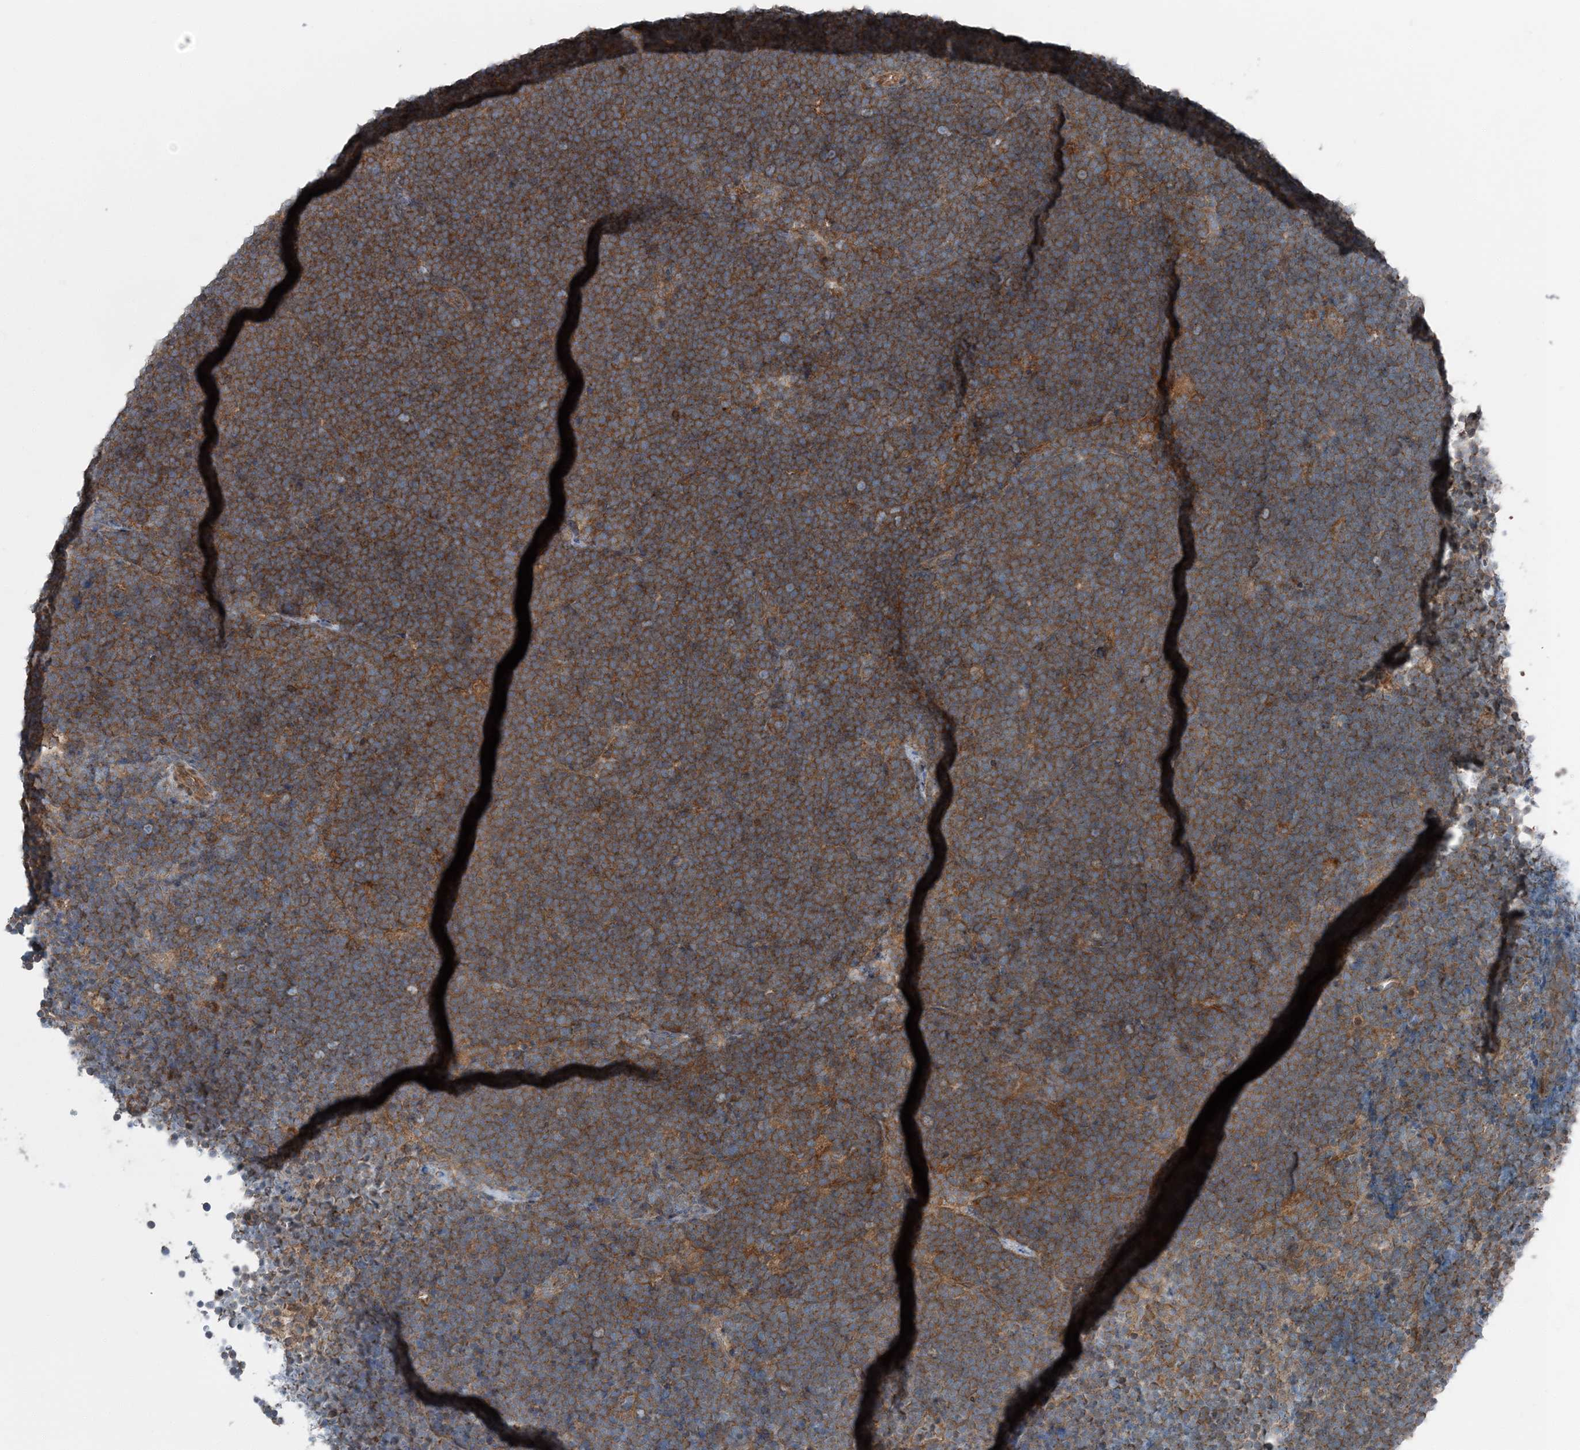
{"staining": {"intensity": "strong", "quantity": ">75%", "location": "cytoplasmic/membranous"}, "tissue": "lymphoma", "cell_type": "Tumor cells", "image_type": "cancer", "snomed": [{"axis": "morphology", "description": "Malignant lymphoma, non-Hodgkin's type, High grade"}, {"axis": "topography", "description": "Lymph node"}], "caption": "Lymphoma tissue shows strong cytoplasmic/membranous positivity in approximately >75% of tumor cells, visualized by immunohistochemistry. (IHC, brightfield microscopy, high magnification).", "gene": "ASNSD1", "patient": {"sex": "male", "age": 13}}